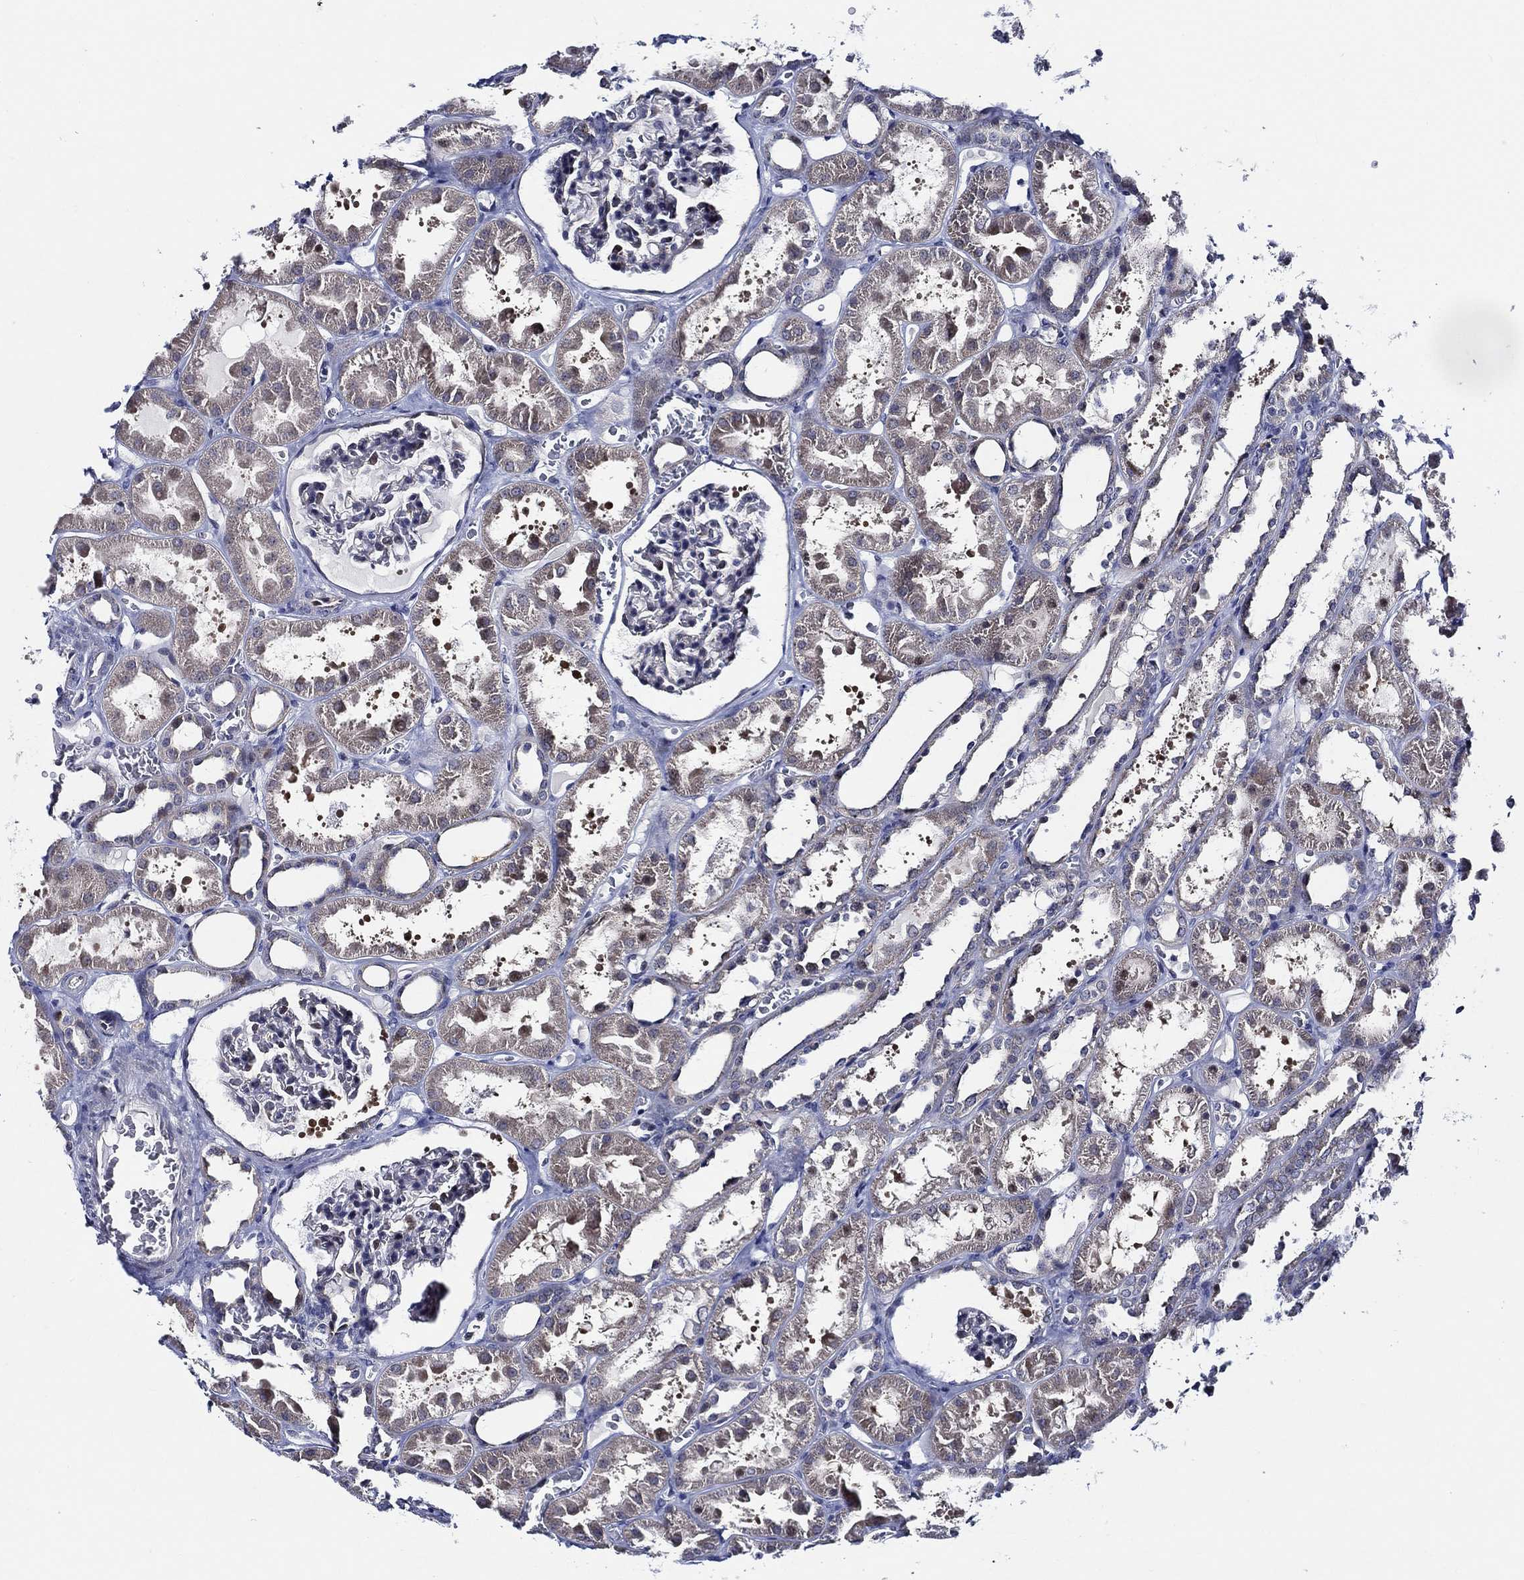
{"staining": {"intensity": "negative", "quantity": "none", "location": "none"}, "tissue": "kidney", "cell_type": "Cells in glomeruli", "image_type": "normal", "snomed": [{"axis": "morphology", "description": "Normal tissue, NOS"}, {"axis": "topography", "description": "Kidney"}], "caption": "A high-resolution micrograph shows immunohistochemistry staining of benign kidney, which shows no significant staining in cells in glomeruli. The staining was performed using DAB to visualize the protein expression in brown, while the nuclei were stained in blue with hematoxylin (Magnification: 20x).", "gene": "C8orf48", "patient": {"sex": "female", "age": 41}}